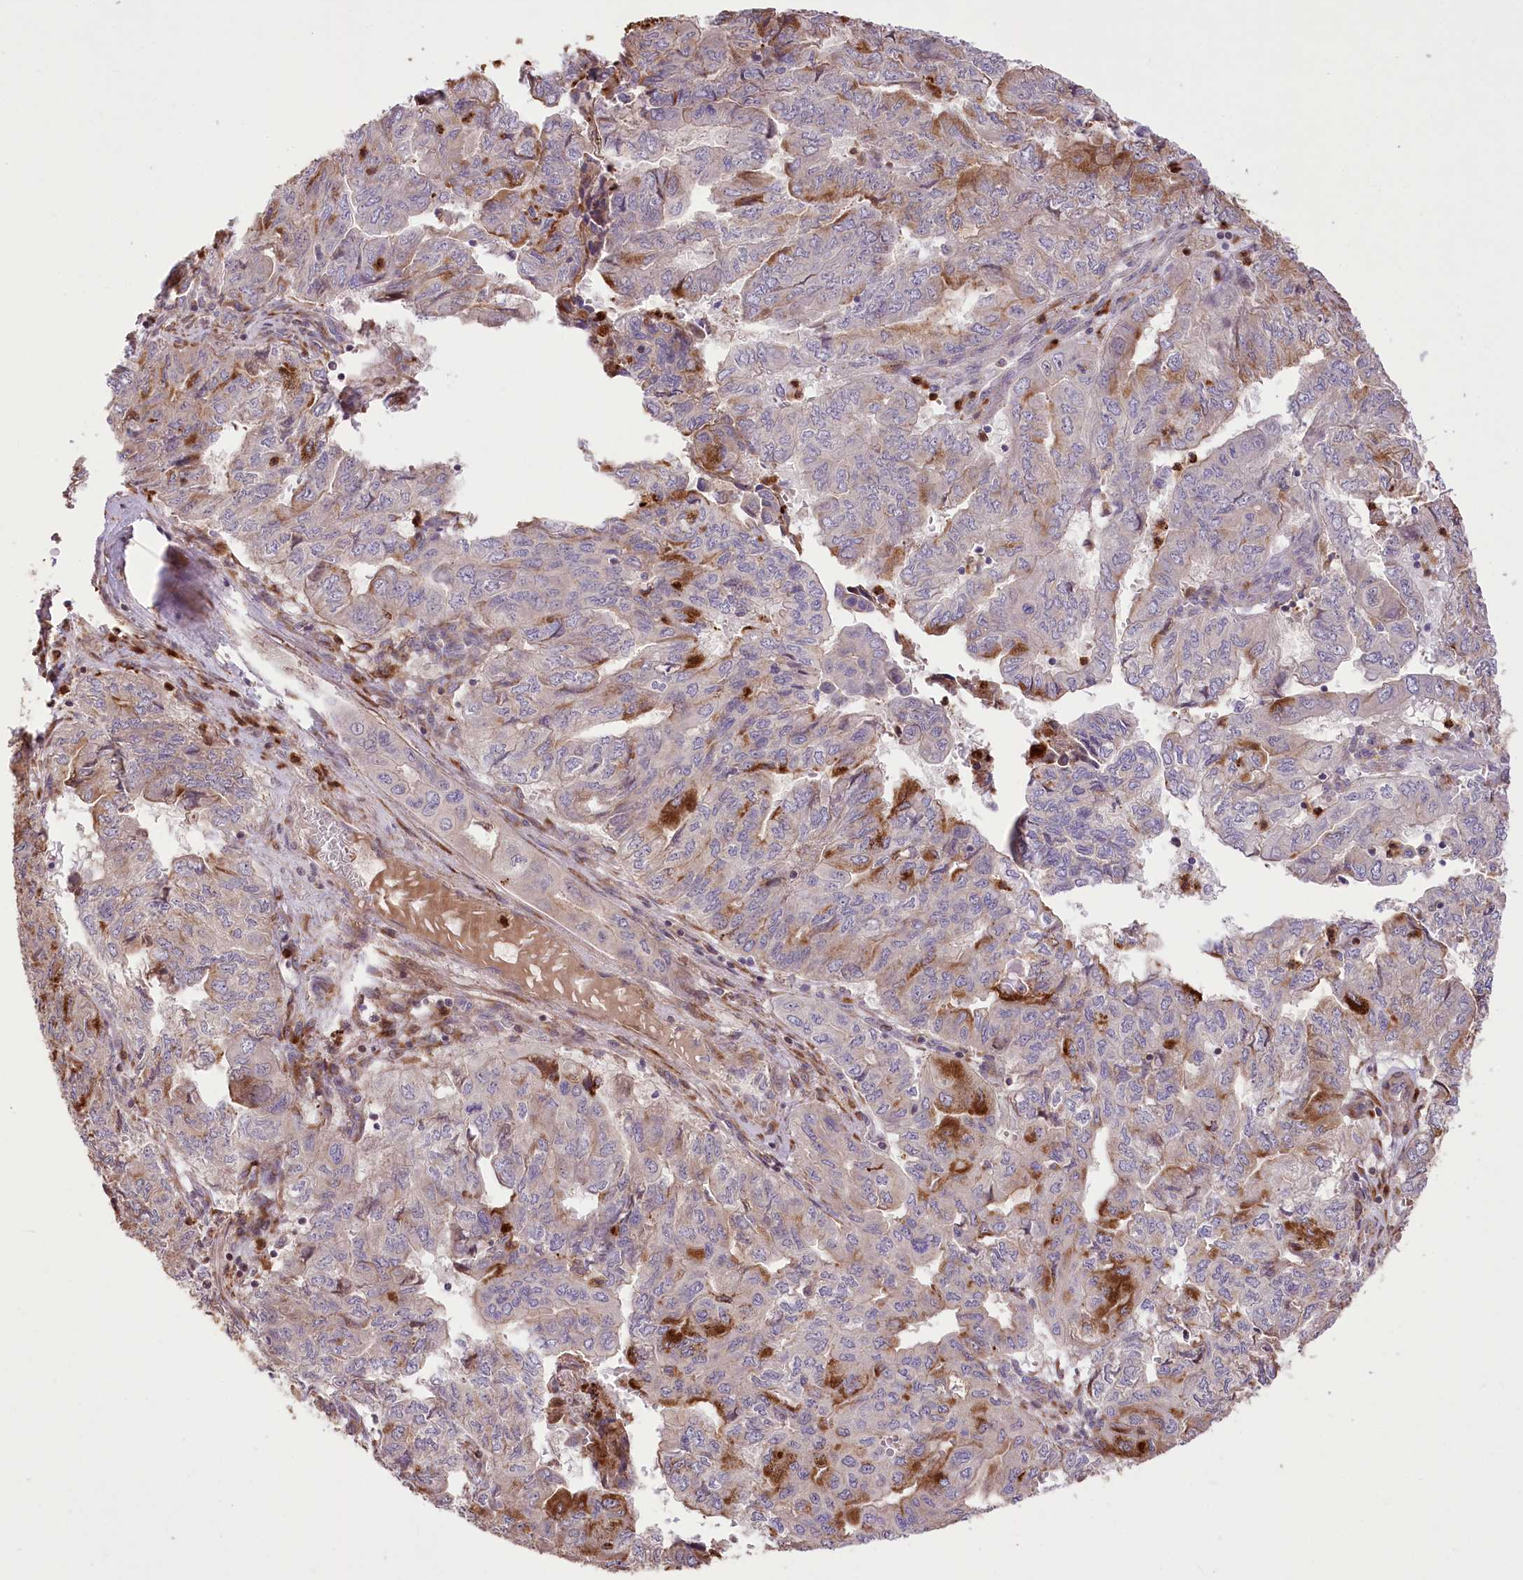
{"staining": {"intensity": "strong", "quantity": "25%-75%", "location": "cytoplasmic/membranous"}, "tissue": "pancreatic cancer", "cell_type": "Tumor cells", "image_type": "cancer", "snomed": [{"axis": "morphology", "description": "Adenocarcinoma, NOS"}, {"axis": "topography", "description": "Pancreas"}], "caption": "This is a micrograph of IHC staining of adenocarcinoma (pancreatic), which shows strong expression in the cytoplasmic/membranous of tumor cells.", "gene": "RNF24", "patient": {"sex": "male", "age": 51}}